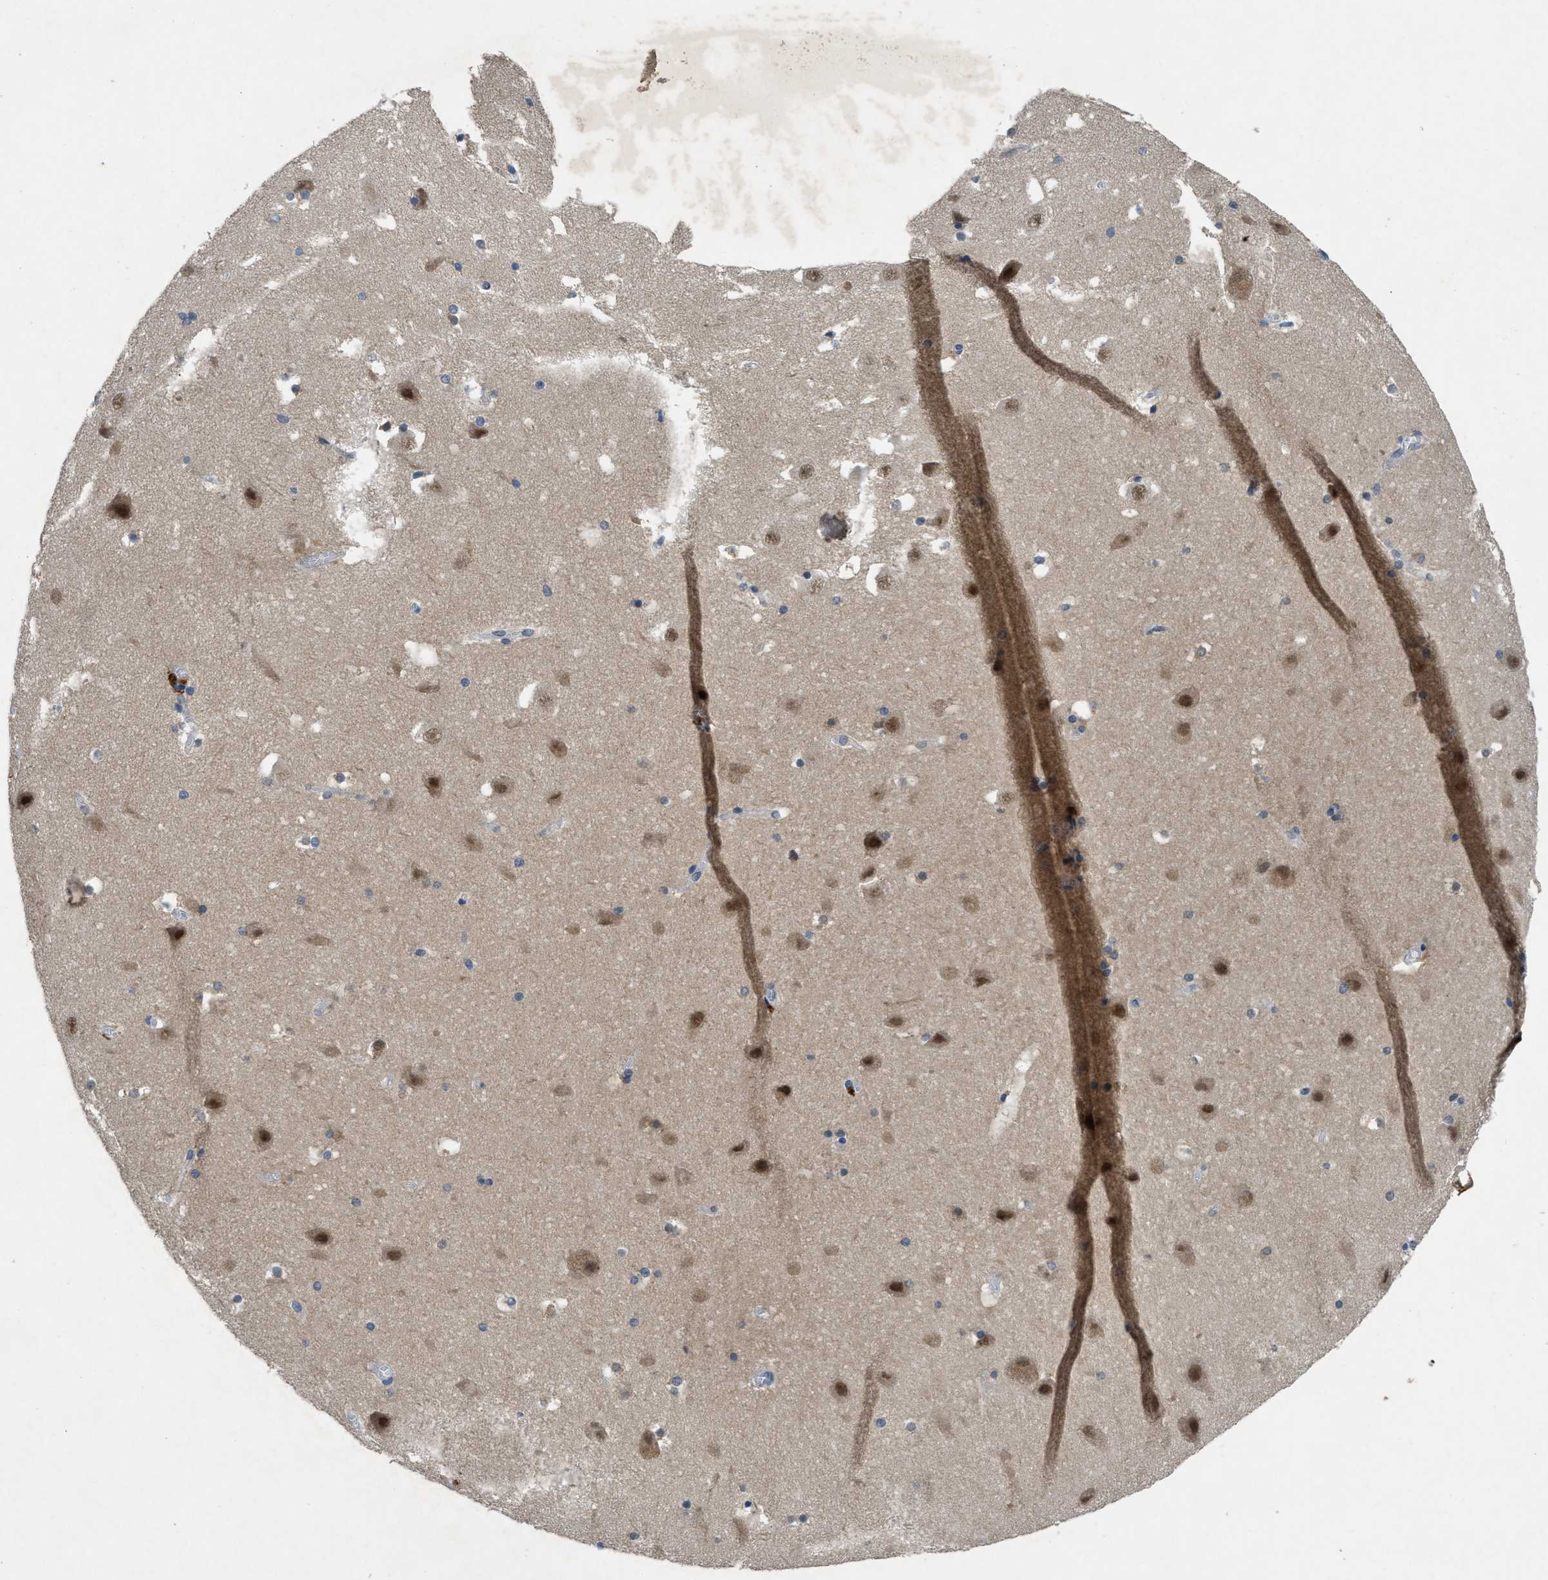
{"staining": {"intensity": "moderate", "quantity": "<25%", "location": "cytoplasmic/membranous"}, "tissue": "hippocampus", "cell_type": "Glial cells", "image_type": "normal", "snomed": [{"axis": "morphology", "description": "Normal tissue, NOS"}, {"axis": "topography", "description": "Hippocampus"}], "caption": "Immunohistochemical staining of unremarkable human hippocampus shows <25% levels of moderate cytoplasmic/membranous protein positivity in about <25% of glial cells.", "gene": "PNKD", "patient": {"sex": "male", "age": 45}}